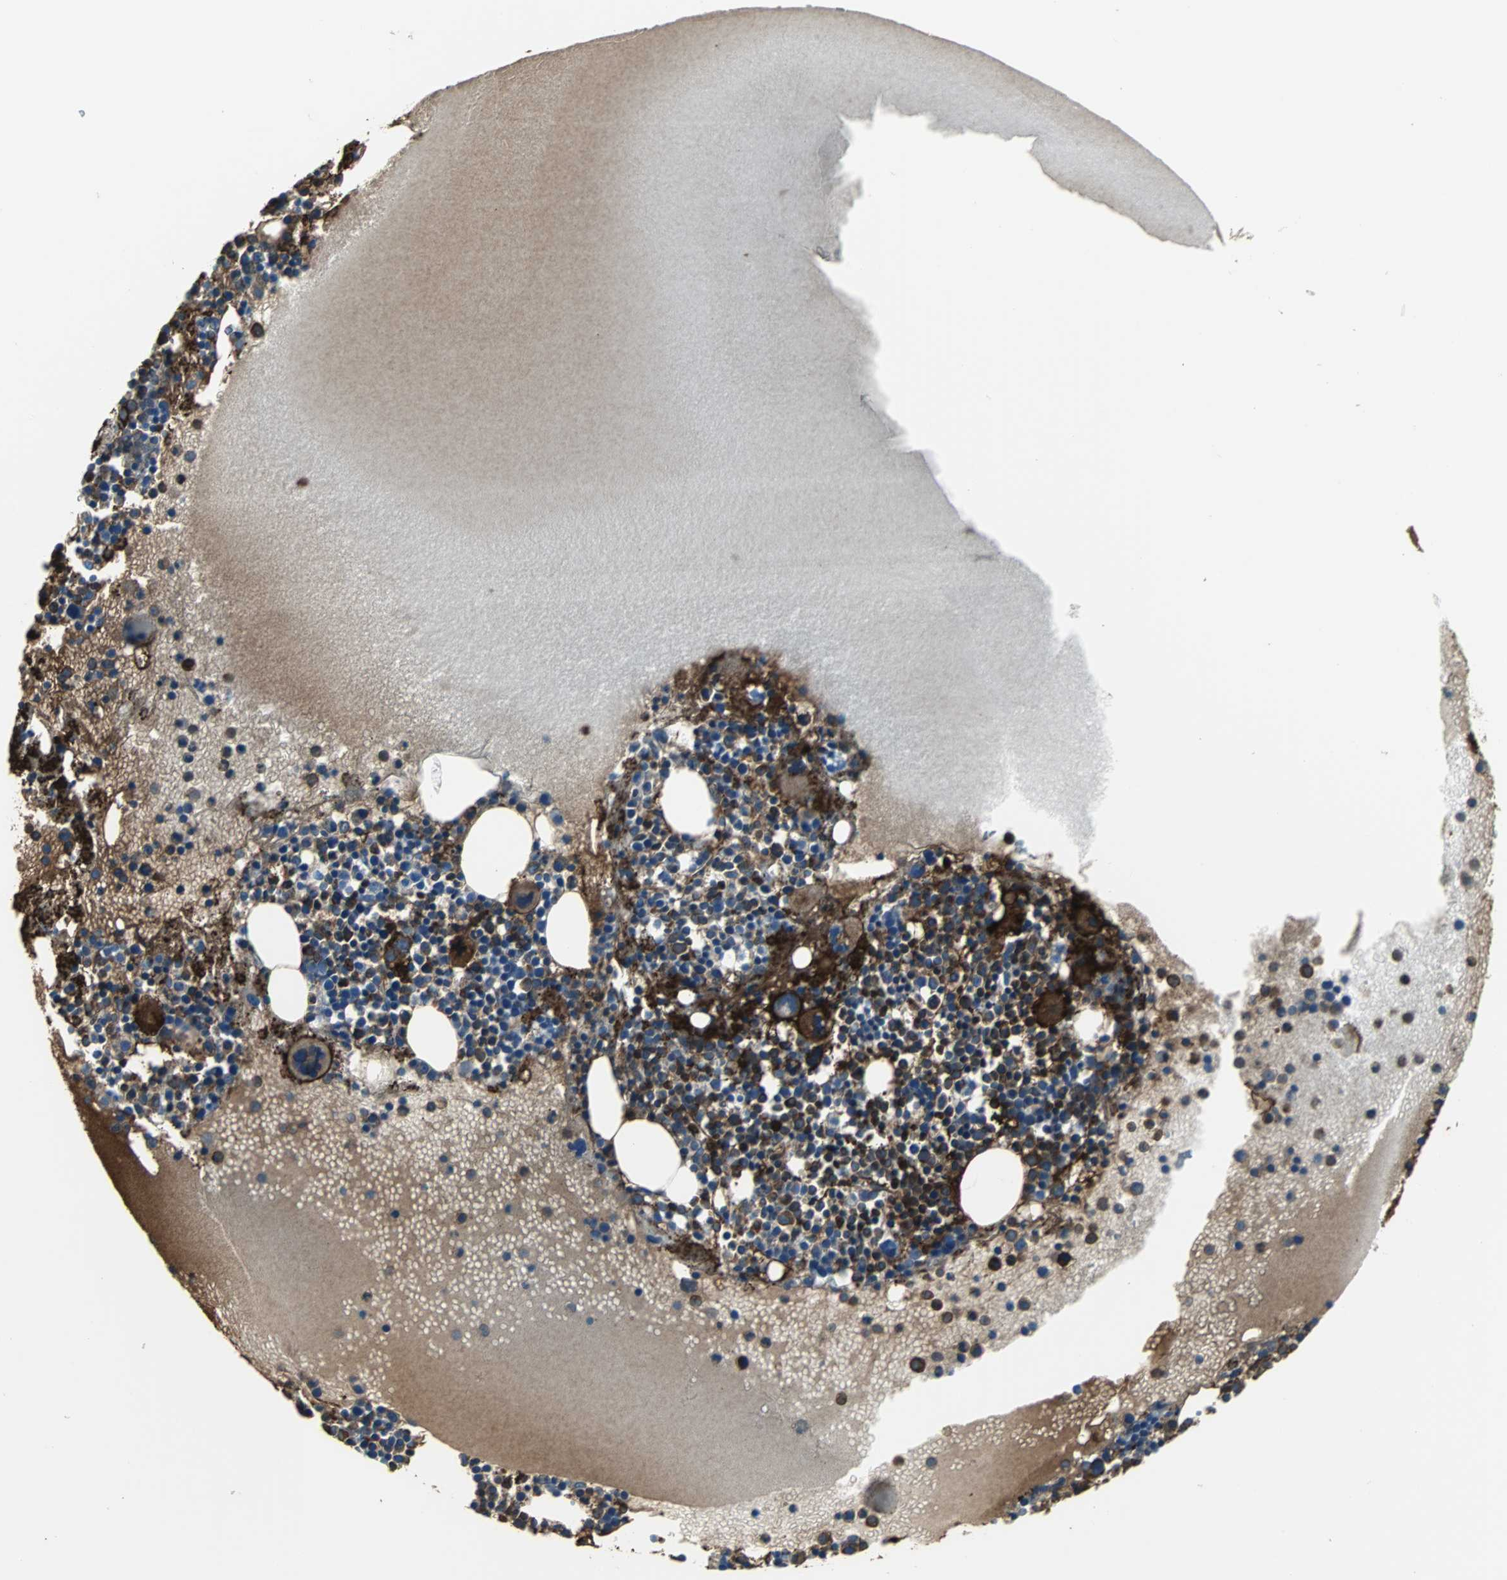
{"staining": {"intensity": "strong", "quantity": "<25%", "location": "cytoplasmic/membranous"}, "tissue": "bone marrow", "cell_type": "Hematopoietic cells", "image_type": "normal", "snomed": [{"axis": "morphology", "description": "Normal tissue, NOS"}, {"axis": "topography", "description": "Bone marrow"}], "caption": "Human bone marrow stained with a protein marker demonstrates strong staining in hematopoietic cells.", "gene": "ACTN1", "patient": {"sex": "male", "age": 34}}